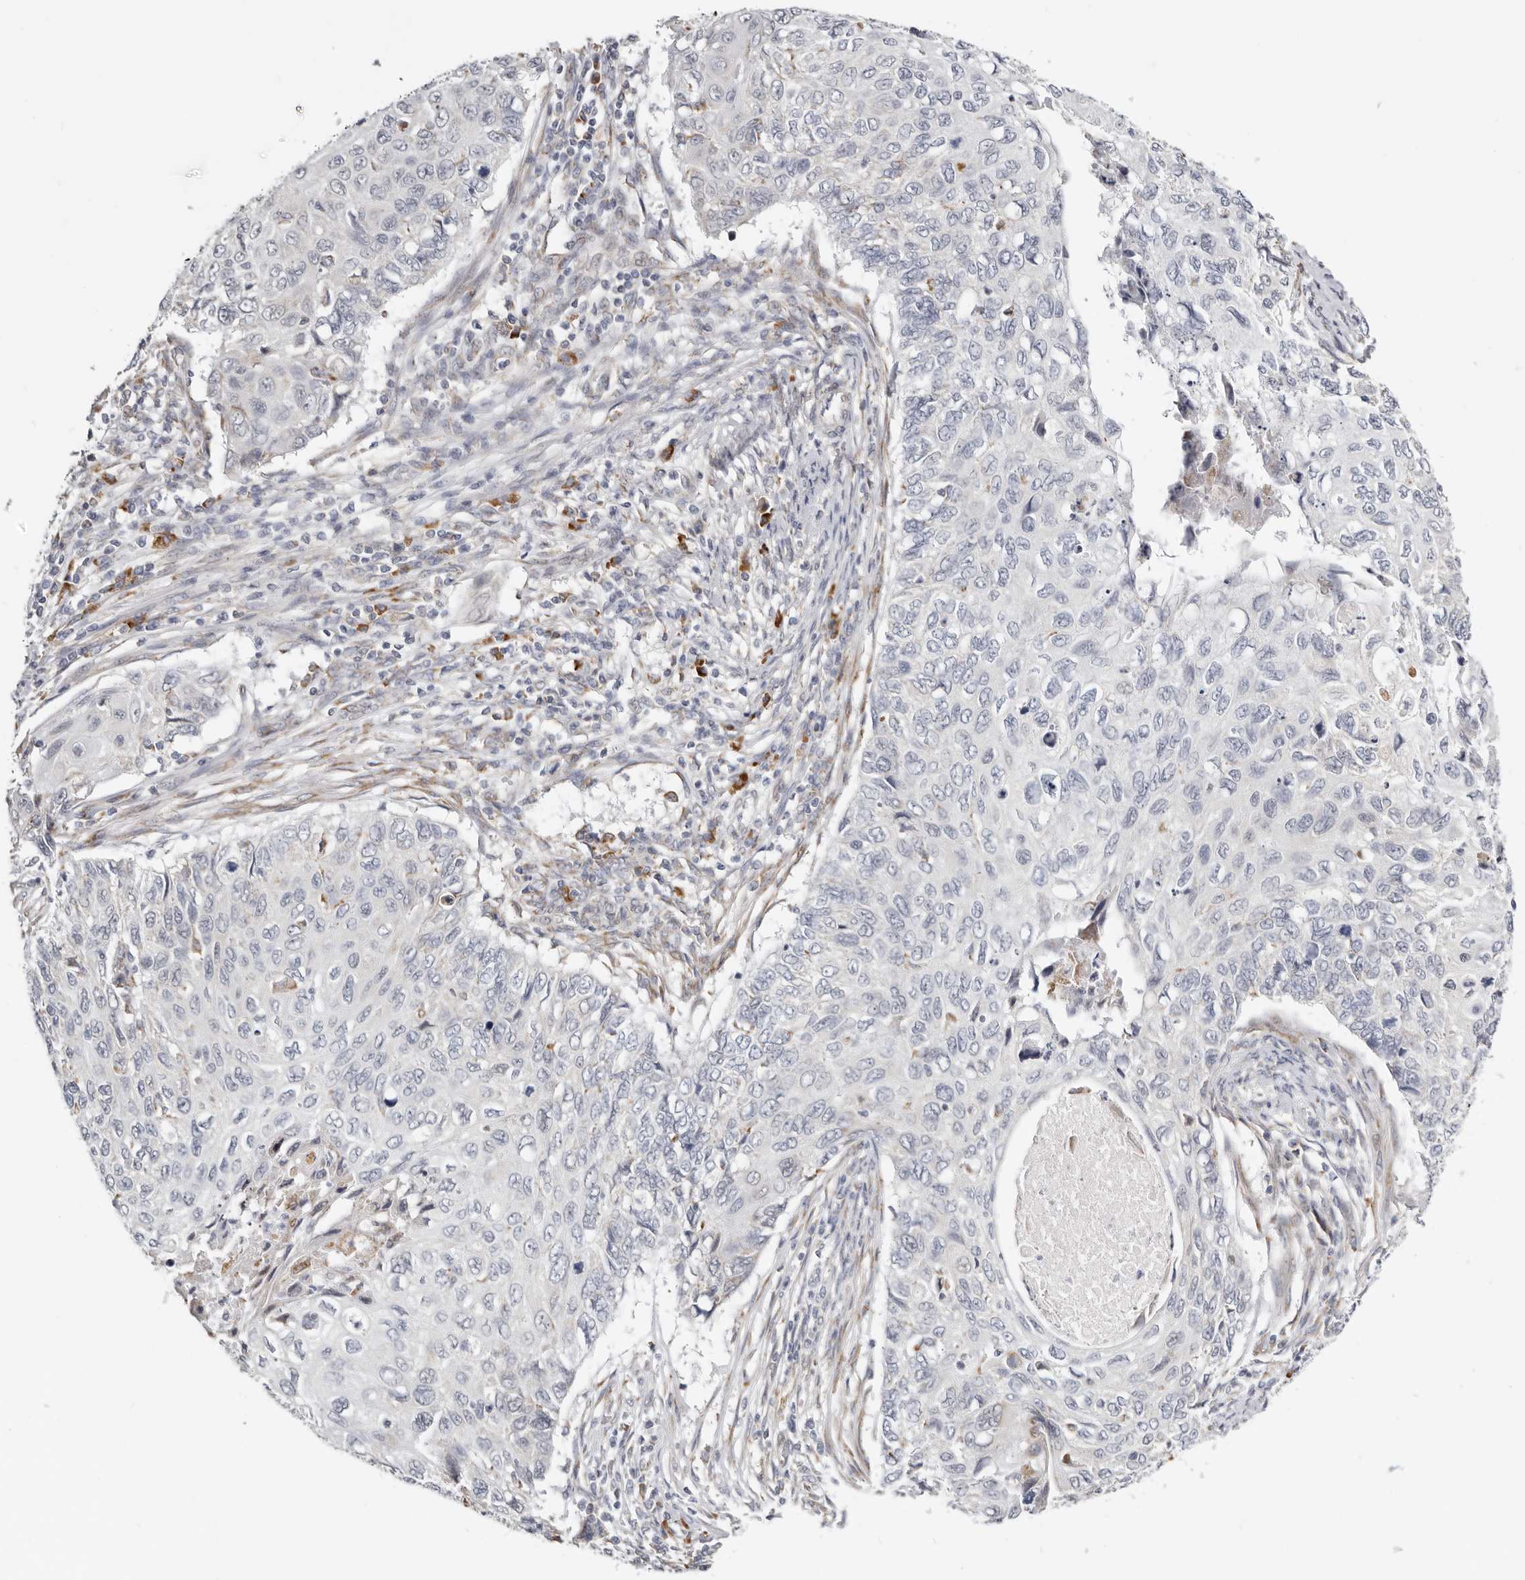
{"staining": {"intensity": "negative", "quantity": "none", "location": "none"}, "tissue": "cervical cancer", "cell_type": "Tumor cells", "image_type": "cancer", "snomed": [{"axis": "morphology", "description": "Squamous cell carcinoma, NOS"}, {"axis": "topography", "description": "Cervix"}], "caption": "High power microscopy histopathology image of an IHC photomicrograph of cervical cancer, revealing no significant staining in tumor cells.", "gene": "IL32", "patient": {"sex": "female", "age": 70}}